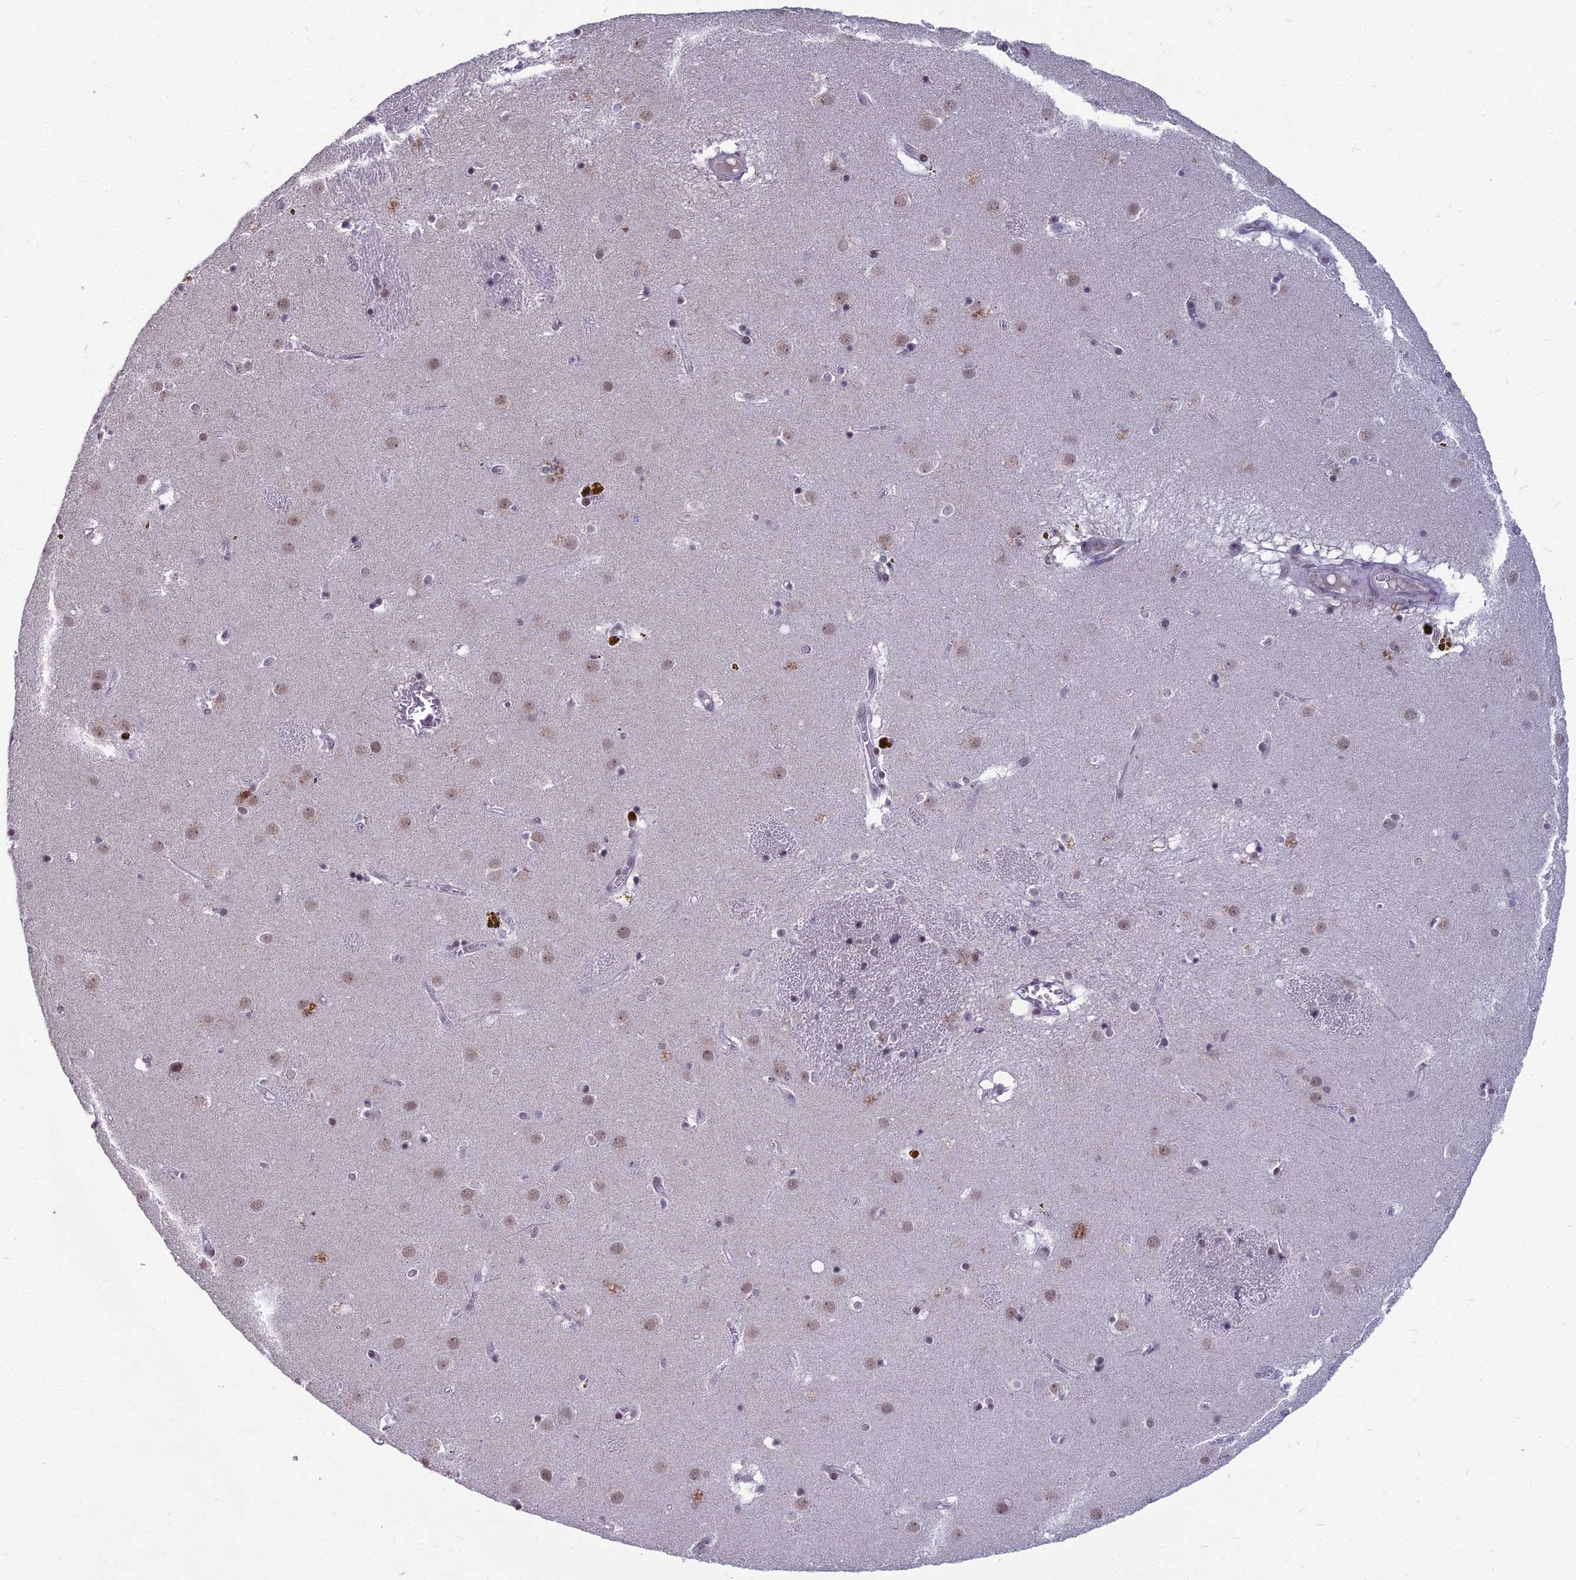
{"staining": {"intensity": "negative", "quantity": "none", "location": "none"}, "tissue": "caudate", "cell_type": "Glial cells", "image_type": "normal", "snomed": [{"axis": "morphology", "description": "Normal tissue, NOS"}, {"axis": "topography", "description": "Lateral ventricle wall"}], "caption": "The image shows no significant expression in glial cells of caudate. (Immunohistochemistry, brightfield microscopy, high magnification).", "gene": "KAT7", "patient": {"sex": "male", "age": 70}}